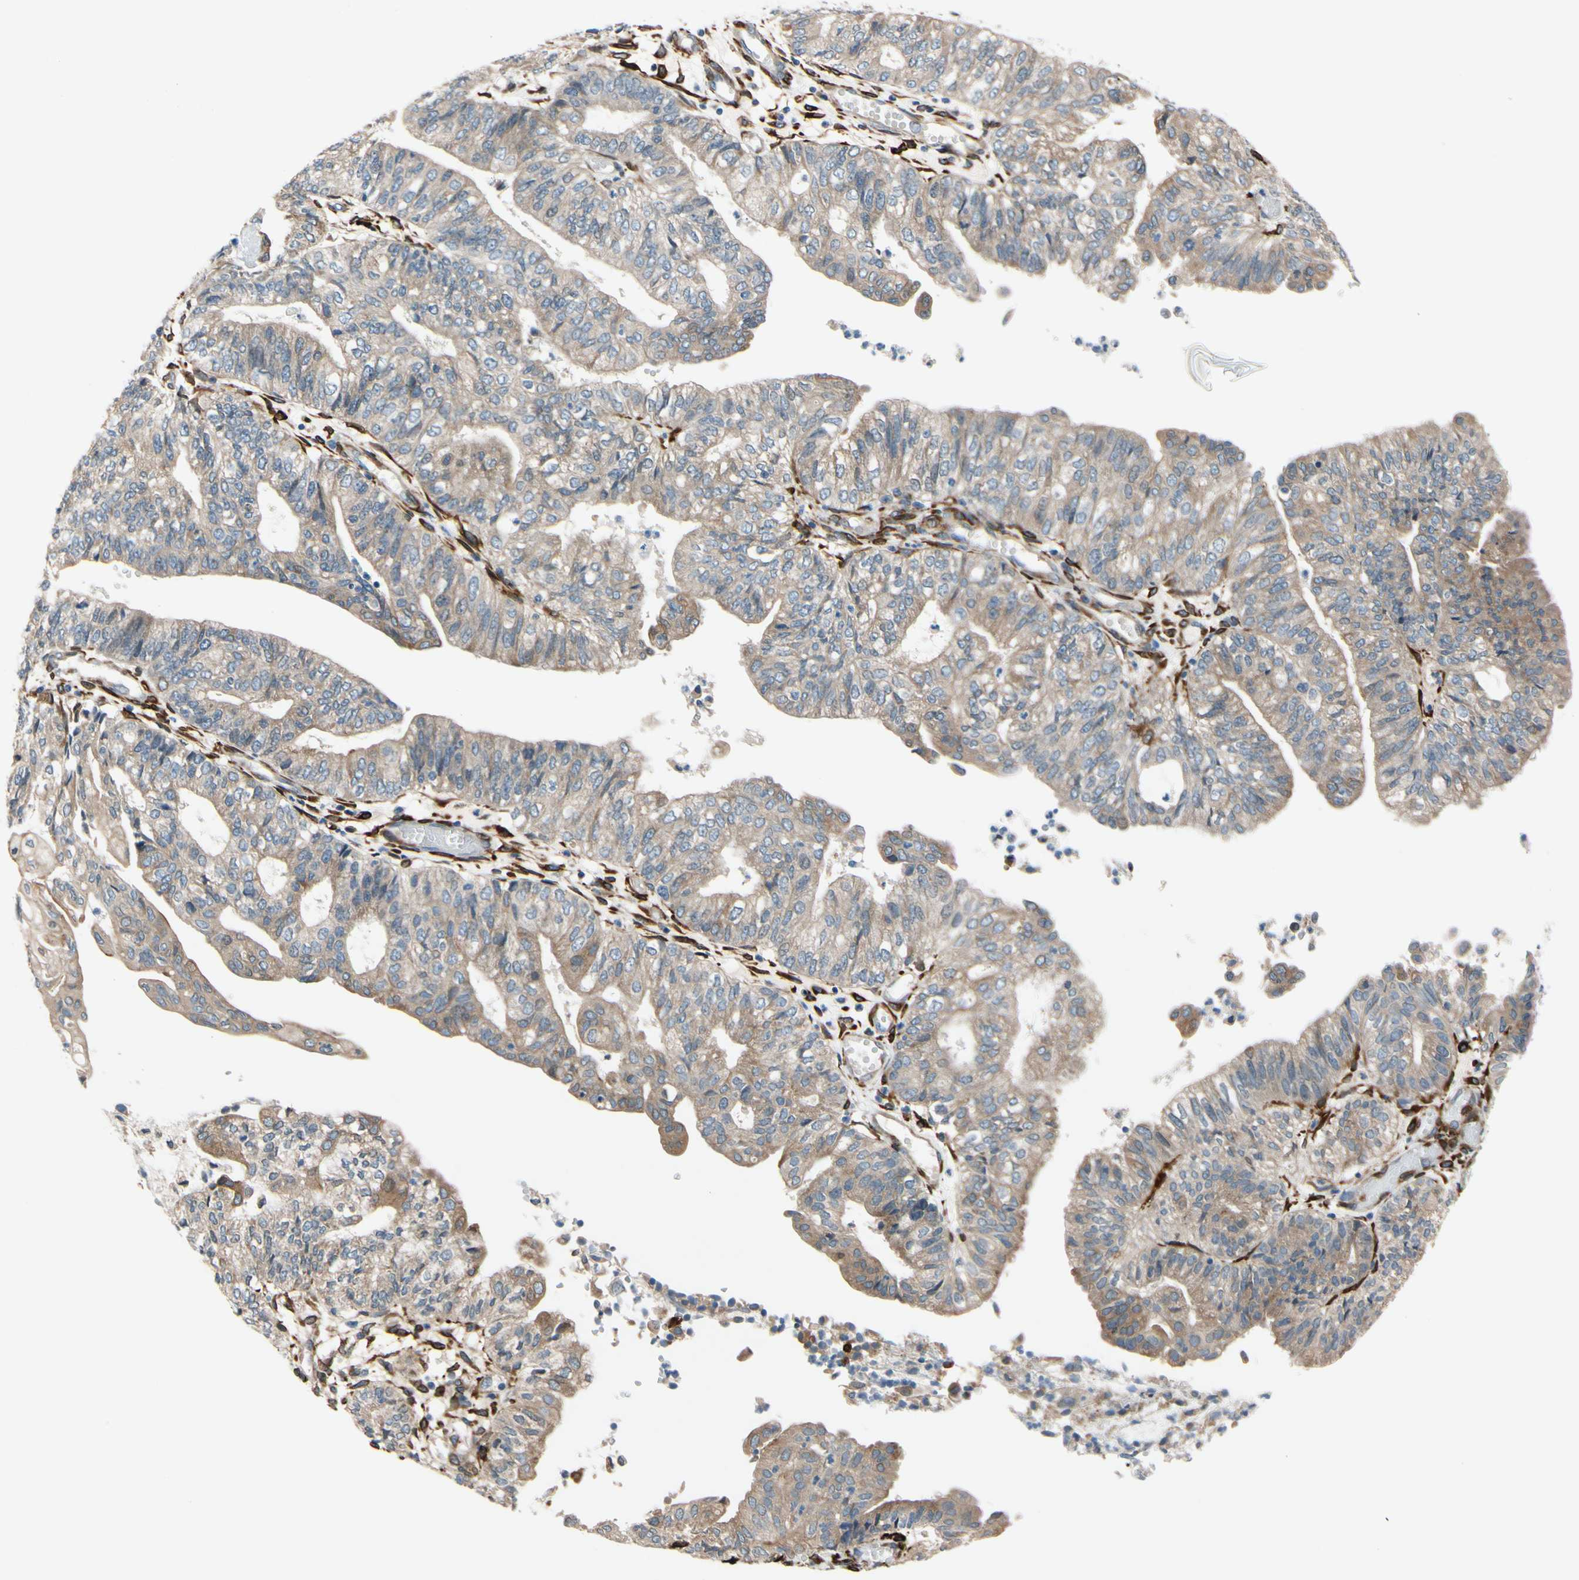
{"staining": {"intensity": "weak", "quantity": ">75%", "location": "cytoplasmic/membranous"}, "tissue": "endometrial cancer", "cell_type": "Tumor cells", "image_type": "cancer", "snomed": [{"axis": "morphology", "description": "Adenocarcinoma, NOS"}, {"axis": "topography", "description": "Endometrium"}], "caption": "Endometrial adenocarcinoma was stained to show a protein in brown. There is low levels of weak cytoplasmic/membranous staining in approximately >75% of tumor cells.", "gene": "PRXL2A", "patient": {"sex": "female", "age": 59}}